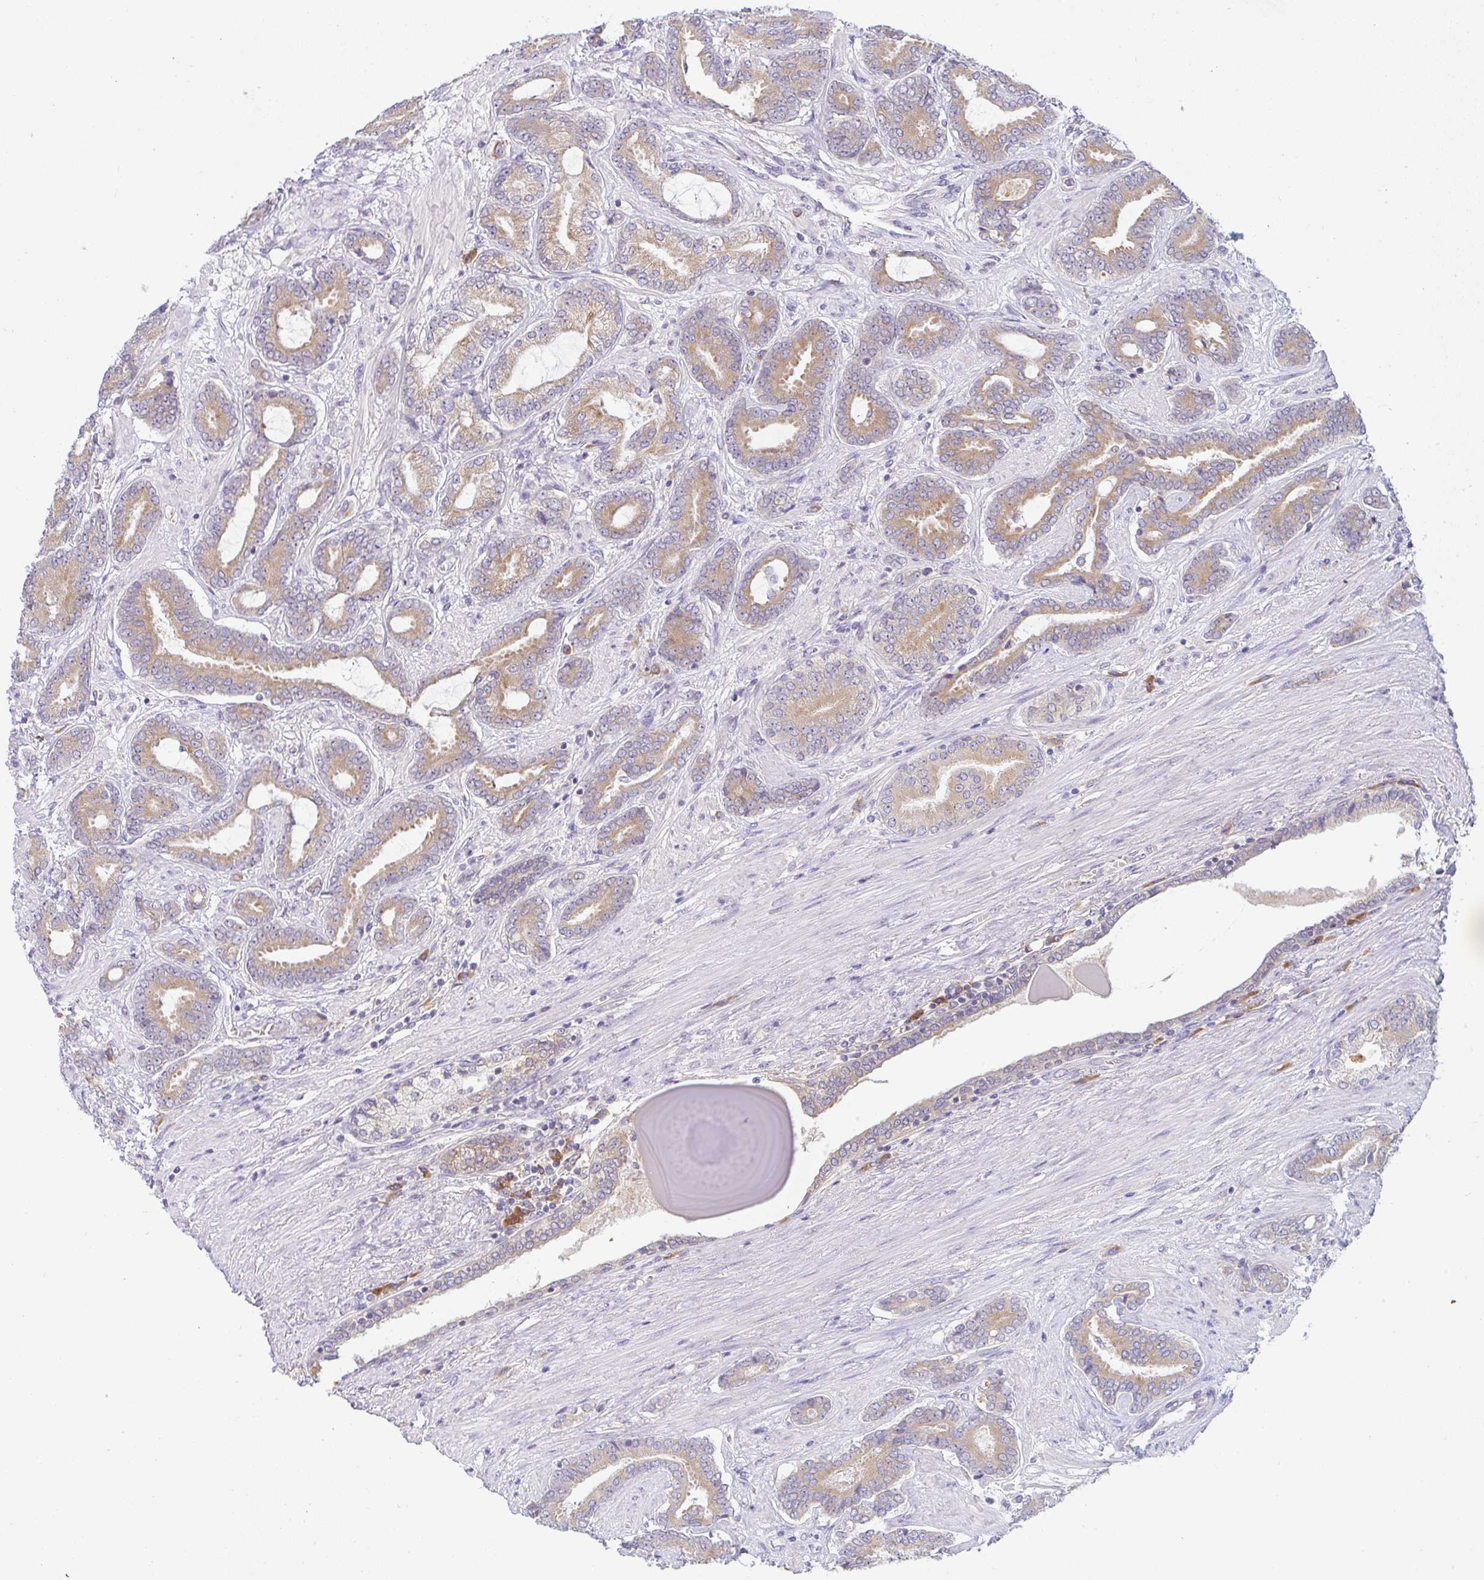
{"staining": {"intensity": "moderate", "quantity": ">75%", "location": "cytoplasmic/membranous"}, "tissue": "prostate cancer", "cell_type": "Tumor cells", "image_type": "cancer", "snomed": [{"axis": "morphology", "description": "Adenocarcinoma, High grade"}, {"axis": "topography", "description": "Prostate"}], "caption": "Immunohistochemical staining of prostate cancer displays medium levels of moderate cytoplasmic/membranous protein expression in approximately >75% of tumor cells.", "gene": "DERL2", "patient": {"sex": "male", "age": 62}}